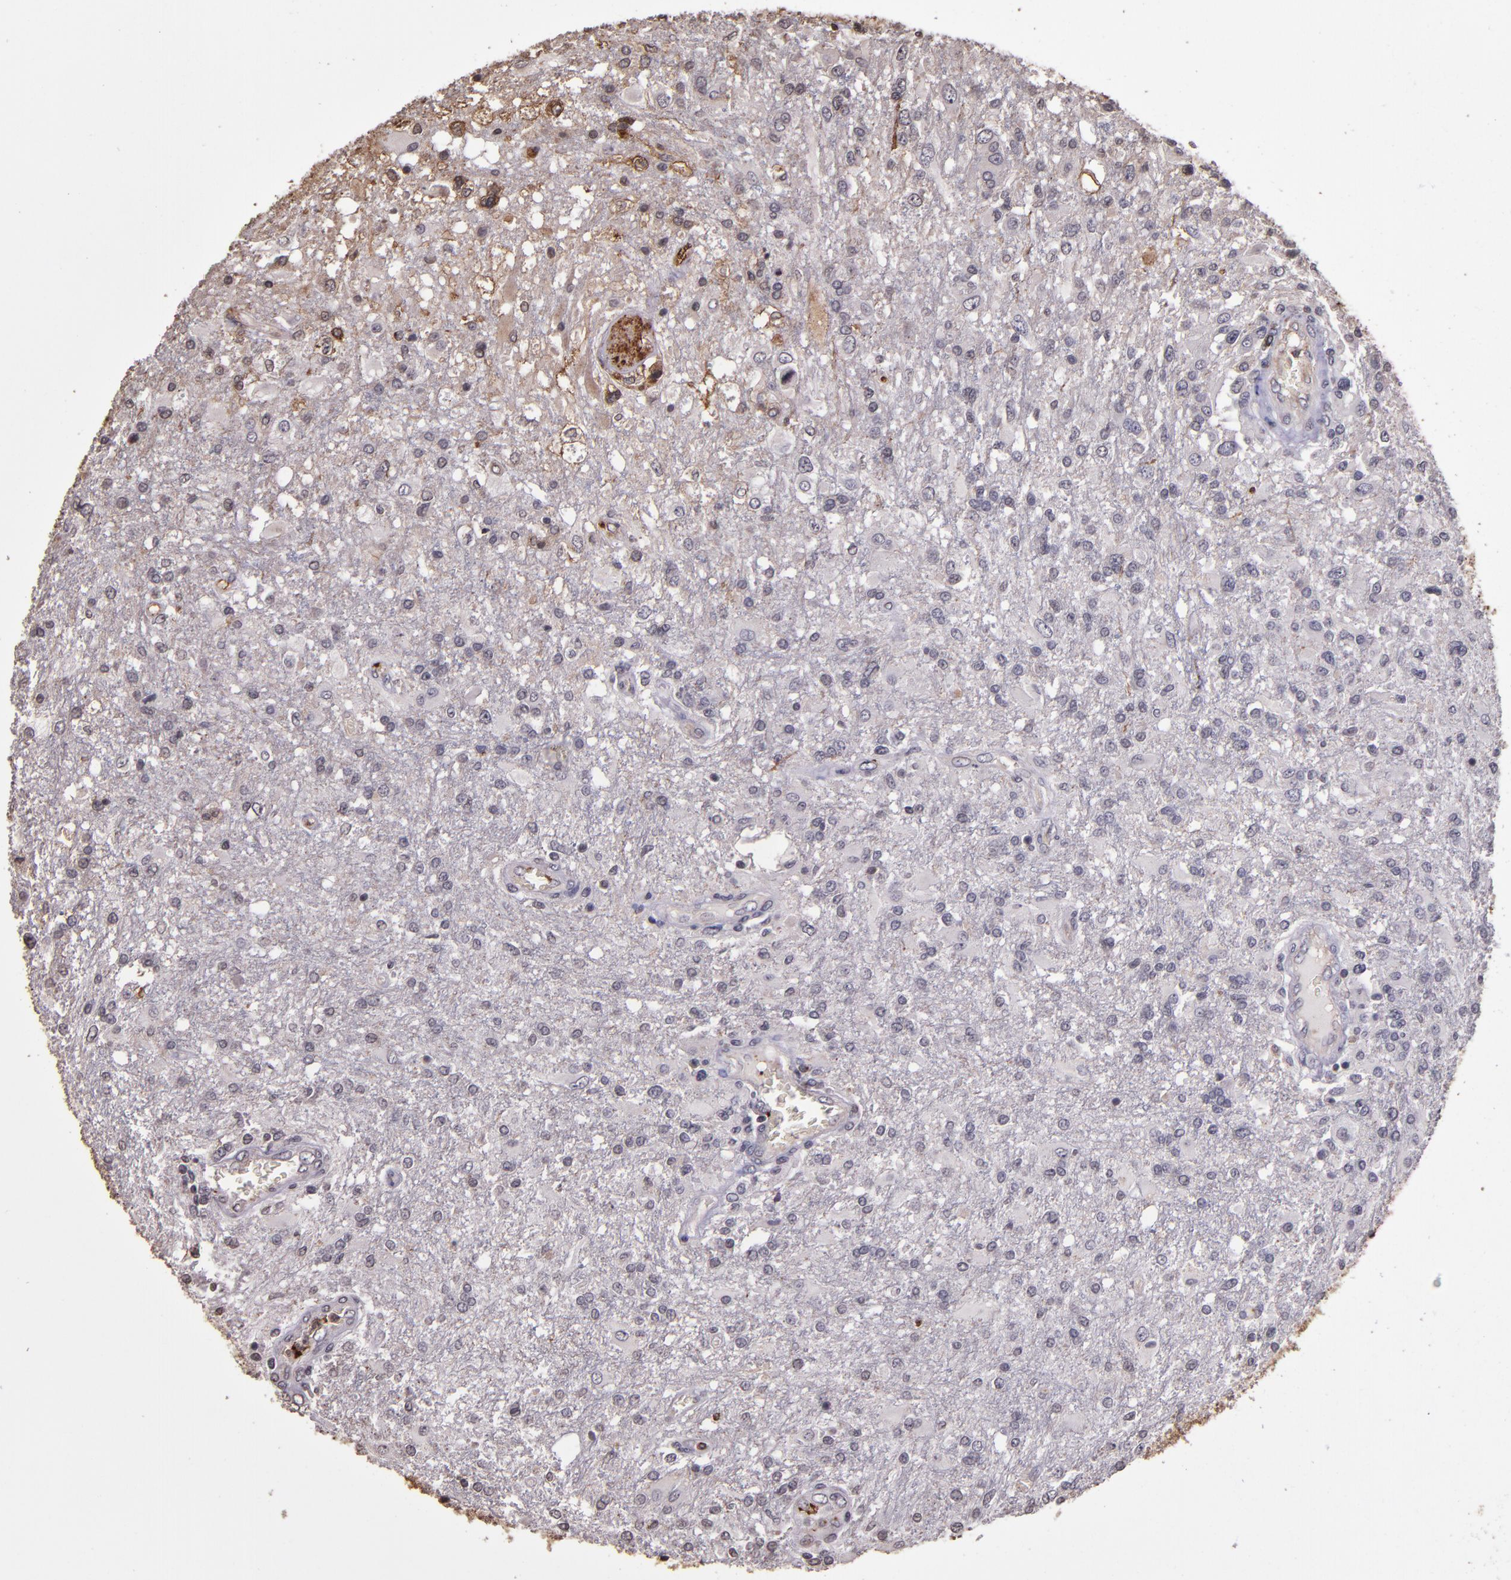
{"staining": {"intensity": "negative", "quantity": "none", "location": "none"}, "tissue": "glioma", "cell_type": "Tumor cells", "image_type": "cancer", "snomed": [{"axis": "morphology", "description": "Glioma, malignant, High grade"}, {"axis": "topography", "description": "Cerebral cortex"}], "caption": "An immunohistochemistry micrograph of high-grade glioma (malignant) is shown. There is no staining in tumor cells of high-grade glioma (malignant).", "gene": "SLC2A3", "patient": {"sex": "male", "age": 79}}